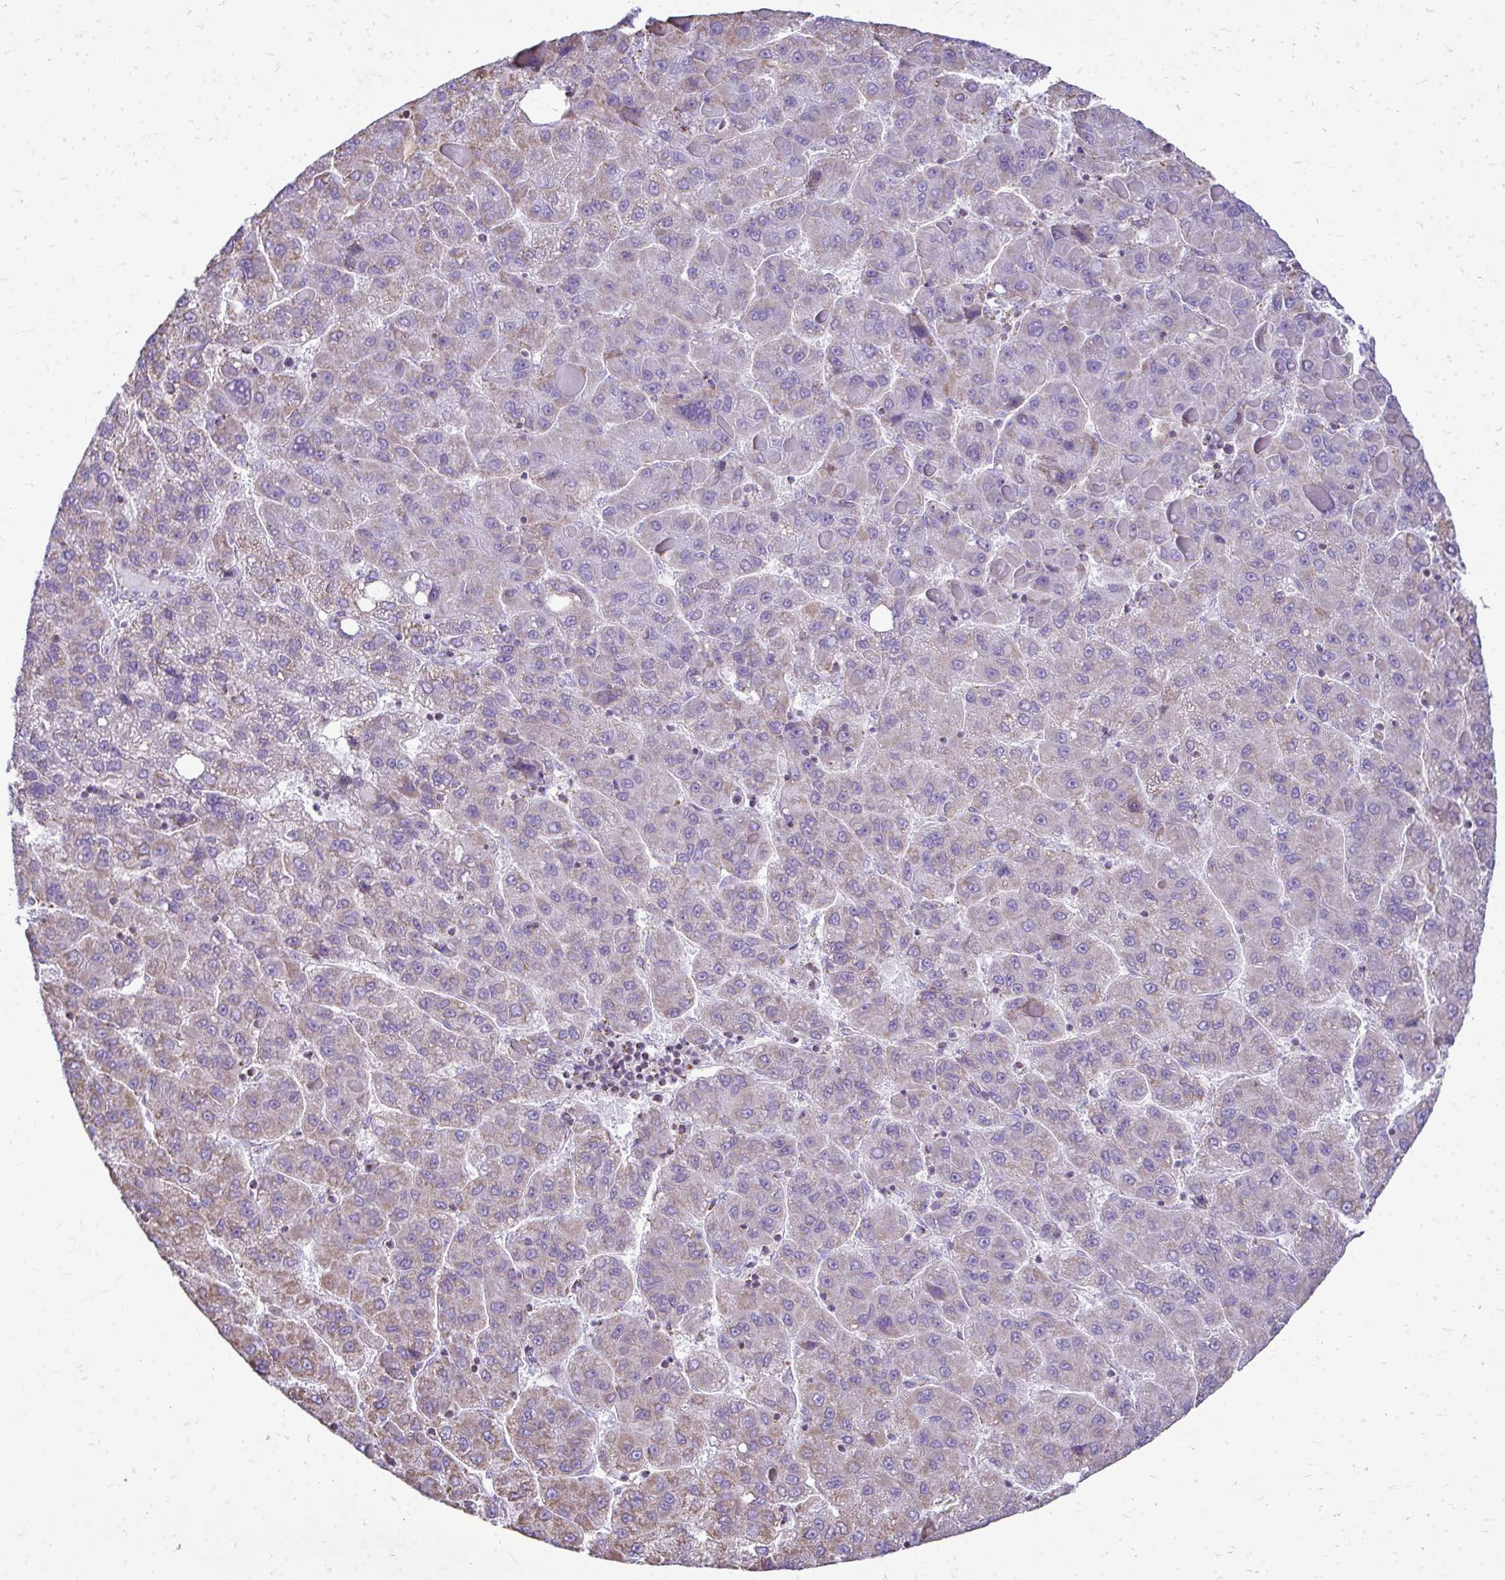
{"staining": {"intensity": "weak", "quantity": "25%-75%", "location": "cytoplasmic/membranous"}, "tissue": "liver cancer", "cell_type": "Tumor cells", "image_type": "cancer", "snomed": [{"axis": "morphology", "description": "Carcinoma, Hepatocellular, NOS"}, {"axis": "topography", "description": "Liver"}], "caption": "Protein staining by IHC exhibits weak cytoplasmic/membranous positivity in about 25%-75% of tumor cells in liver hepatocellular carcinoma. The staining is performed using DAB (3,3'-diaminobenzidine) brown chromogen to label protein expression. The nuclei are counter-stained blue using hematoxylin.", "gene": "MPZL2", "patient": {"sex": "female", "age": 82}}